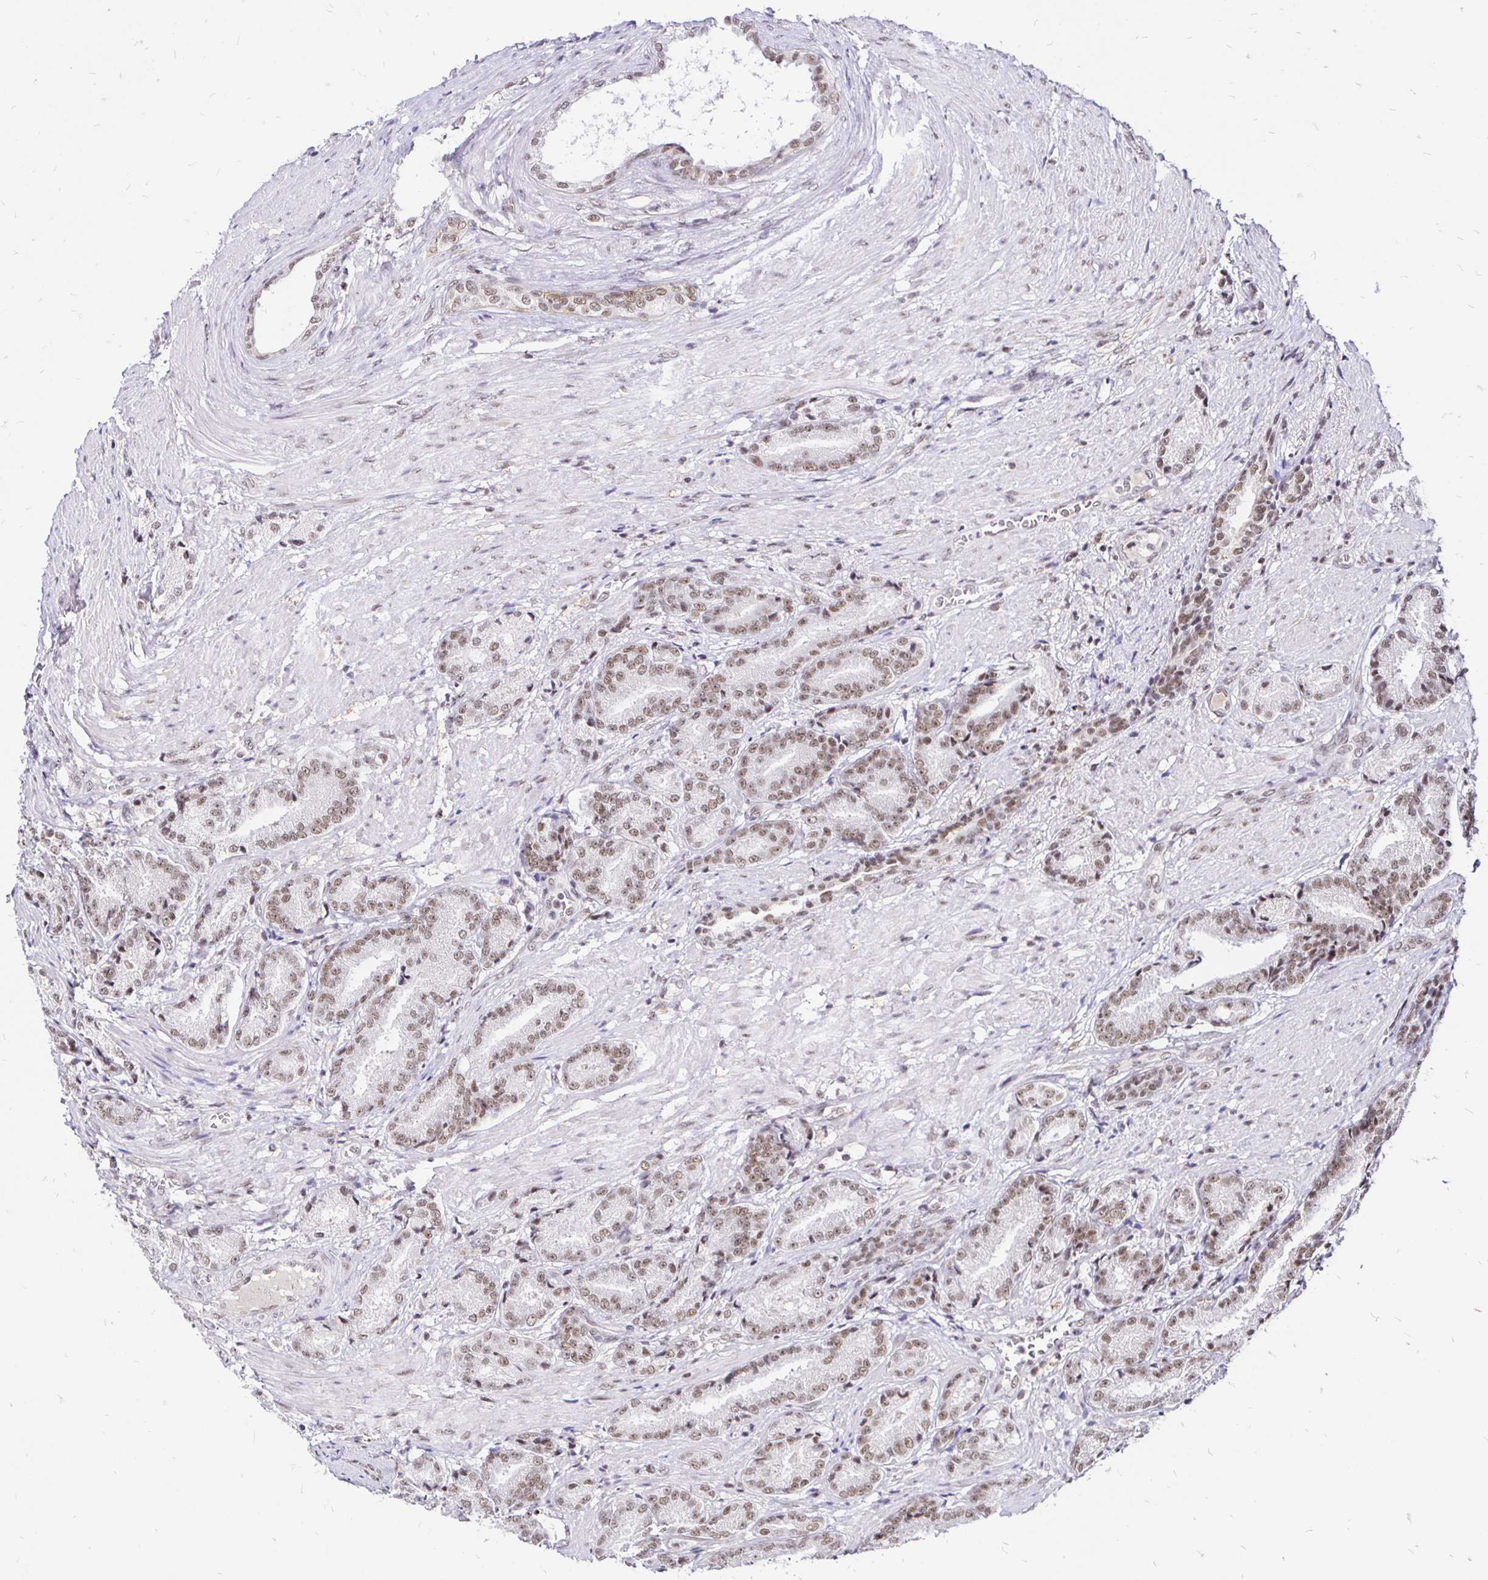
{"staining": {"intensity": "weak", "quantity": ">75%", "location": "nuclear"}, "tissue": "prostate cancer", "cell_type": "Tumor cells", "image_type": "cancer", "snomed": [{"axis": "morphology", "description": "Adenocarcinoma, High grade"}, {"axis": "topography", "description": "Prostate and seminal vesicle, NOS"}], "caption": "High-grade adenocarcinoma (prostate) stained with a brown dye reveals weak nuclear positive positivity in approximately >75% of tumor cells.", "gene": "SIN3A", "patient": {"sex": "male", "age": 61}}